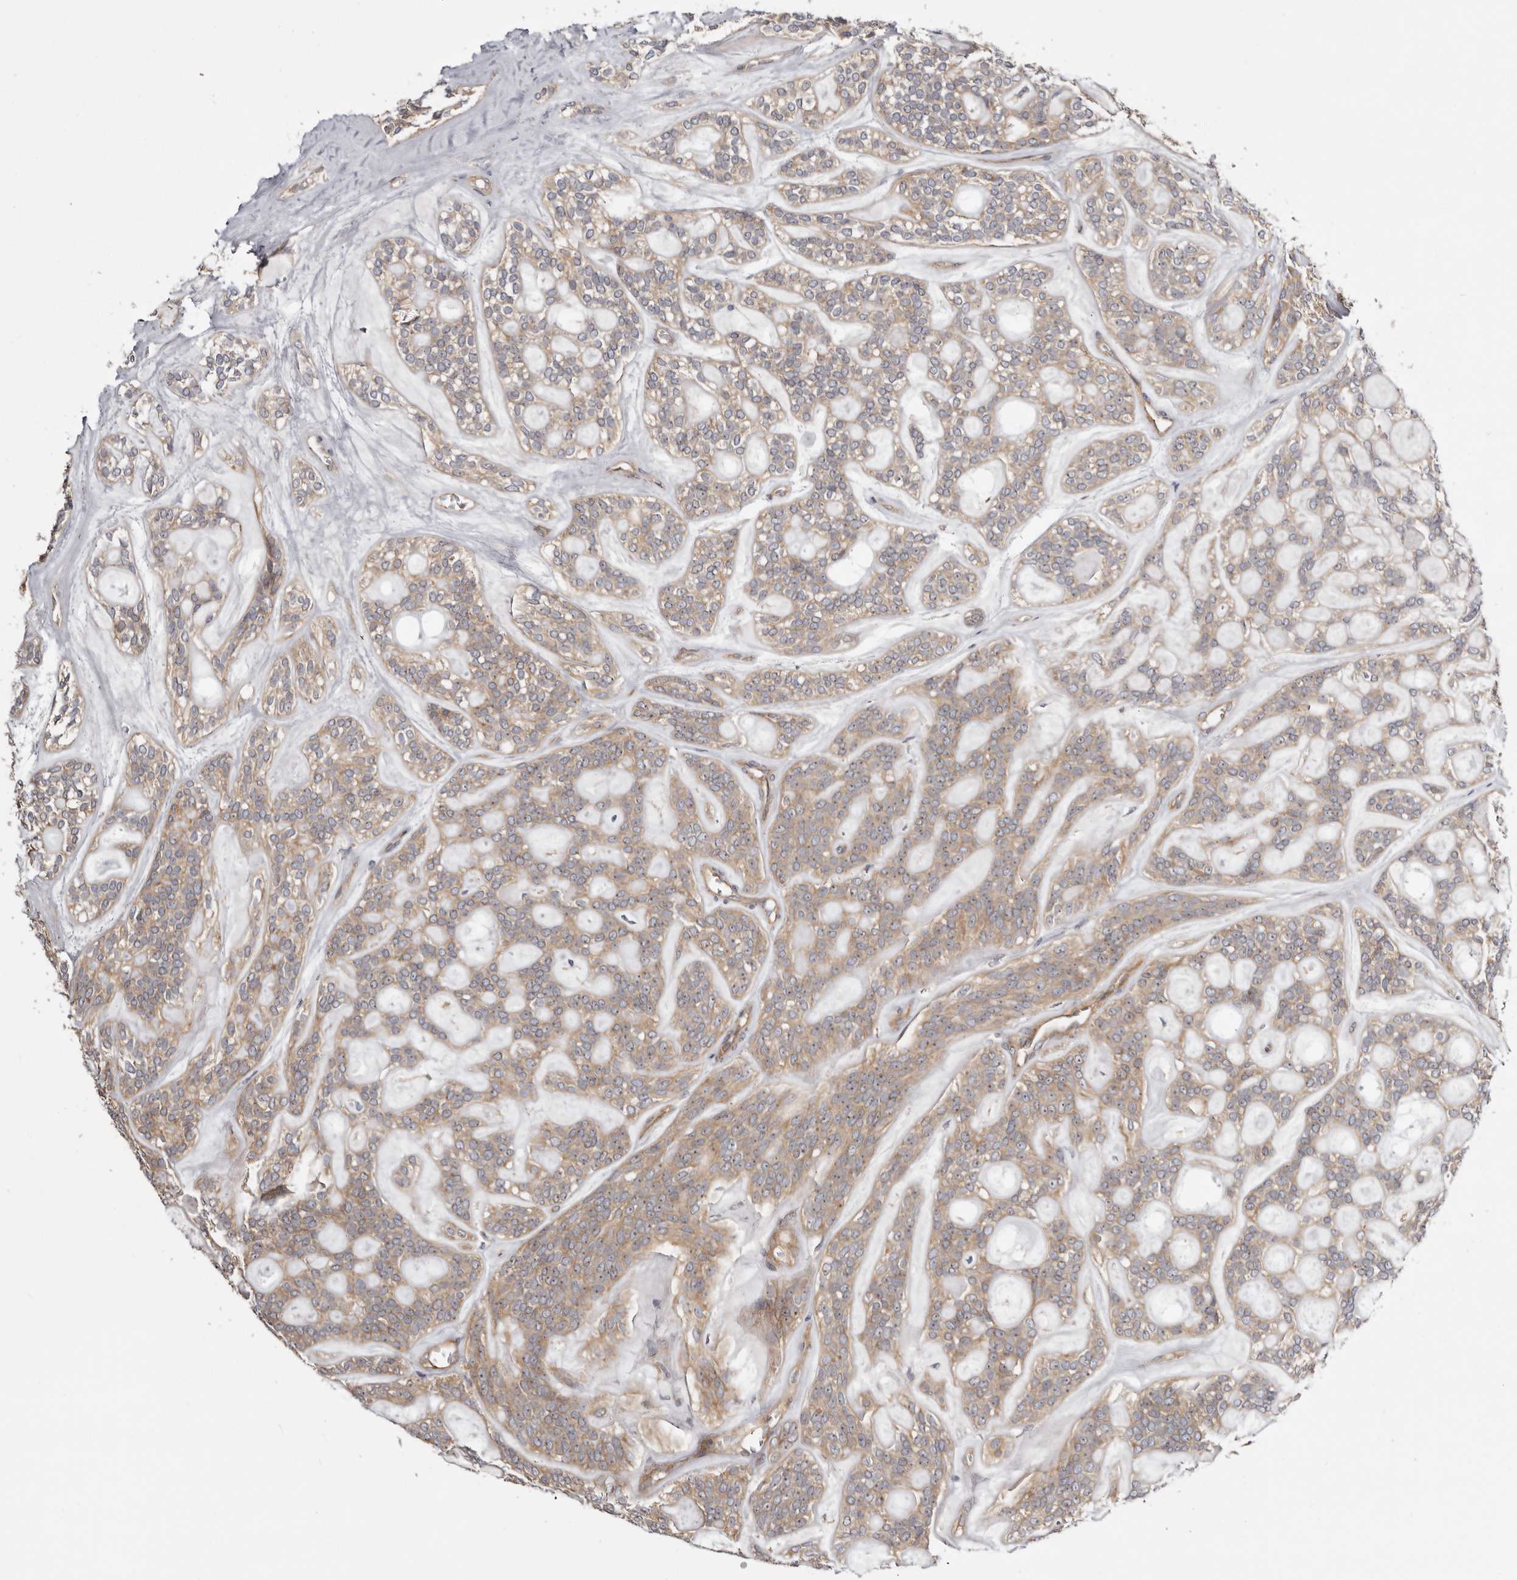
{"staining": {"intensity": "weak", "quantity": ">75%", "location": "cytoplasmic/membranous,nuclear"}, "tissue": "head and neck cancer", "cell_type": "Tumor cells", "image_type": "cancer", "snomed": [{"axis": "morphology", "description": "Adenocarcinoma, NOS"}, {"axis": "topography", "description": "Head-Neck"}], "caption": "Head and neck cancer stained with a protein marker shows weak staining in tumor cells.", "gene": "PANK4", "patient": {"sex": "male", "age": 66}}